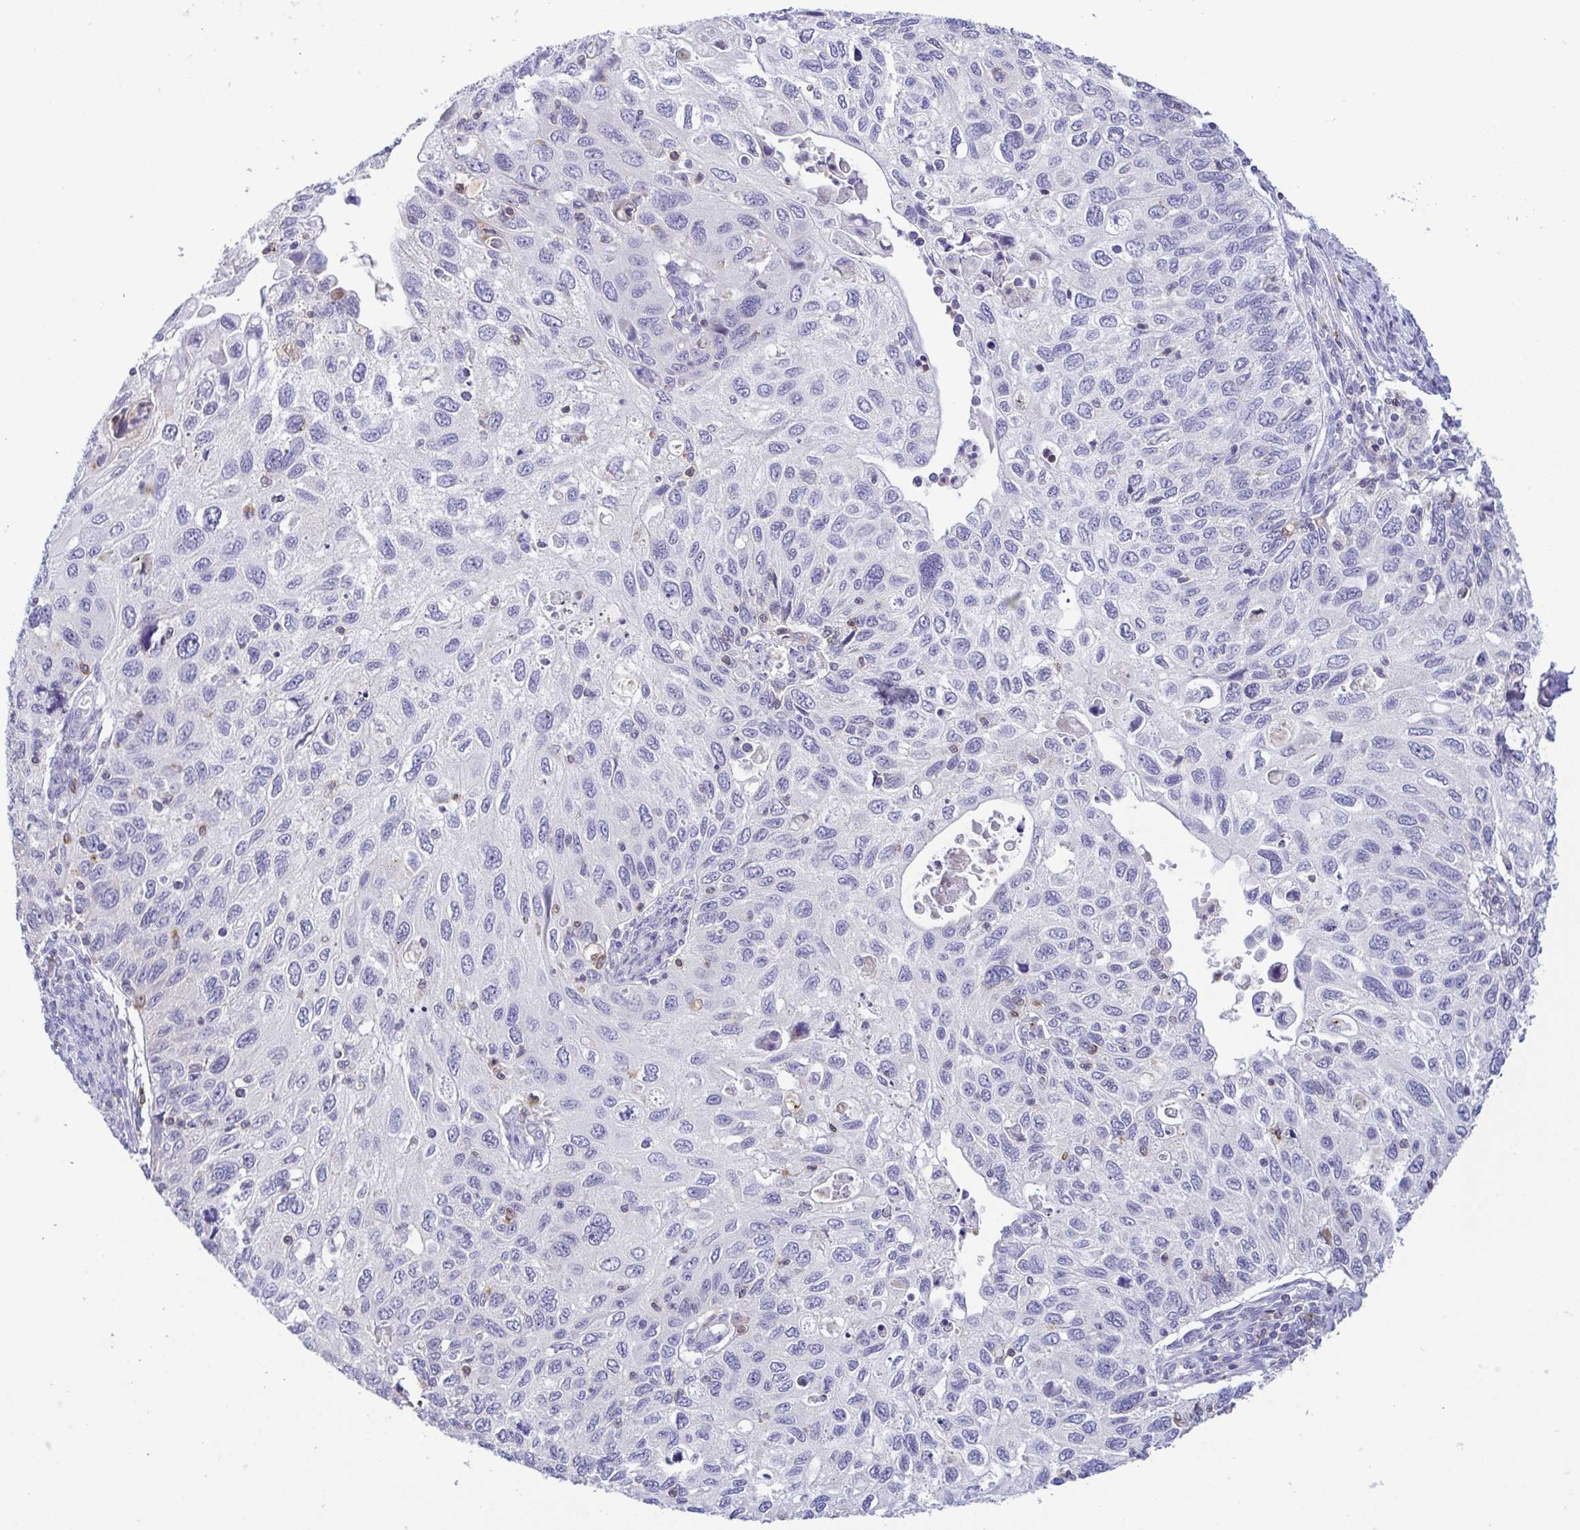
{"staining": {"intensity": "negative", "quantity": "none", "location": "none"}, "tissue": "cervical cancer", "cell_type": "Tumor cells", "image_type": "cancer", "snomed": [{"axis": "morphology", "description": "Squamous cell carcinoma, NOS"}, {"axis": "topography", "description": "Cervix"}], "caption": "There is no significant positivity in tumor cells of cervical cancer.", "gene": "PGLYRP1", "patient": {"sex": "female", "age": 70}}